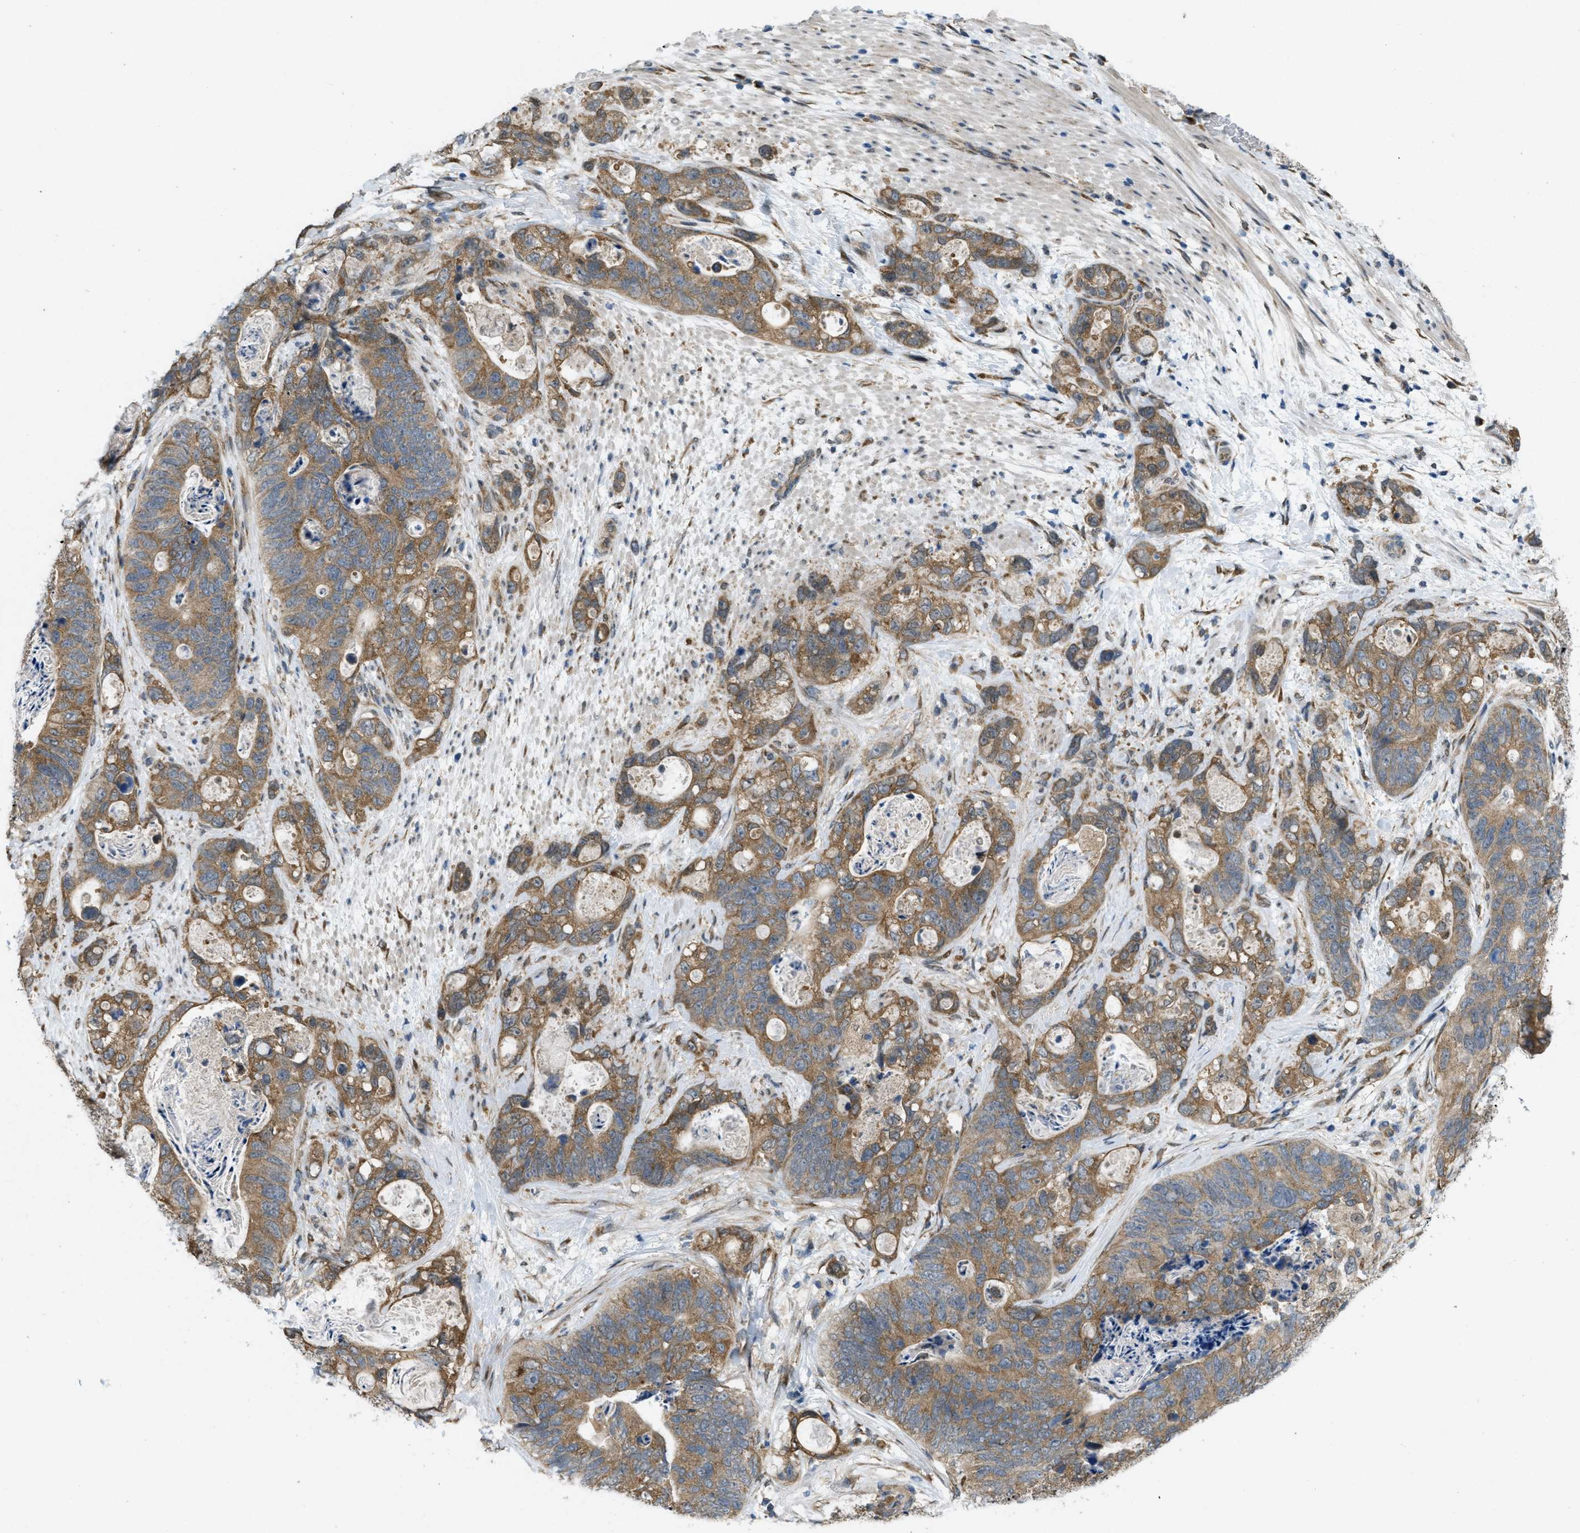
{"staining": {"intensity": "moderate", "quantity": ">75%", "location": "cytoplasmic/membranous"}, "tissue": "stomach cancer", "cell_type": "Tumor cells", "image_type": "cancer", "snomed": [{"axis": "morphology", "description": "Normal tissue, NOS"}, {"axis": "morphology", "description": "Adenocarcinoma, NOS"}, {"axis": "topography", "description": "Stomach"}], "caption": "Immunohistochemistry (IHC) photomicrograph of neoplastic tissue: human stomach cancer stained using immunohistochemistry (IHC) exhibits medium levels of moderate protein expression localized specifically in the cytoplasmic/membranous of tumor cells, appearing as a cytoplasmic/membranous brown color.", "gene": "IFNLR1", "patient": {"sex": "female", "age": 89}}